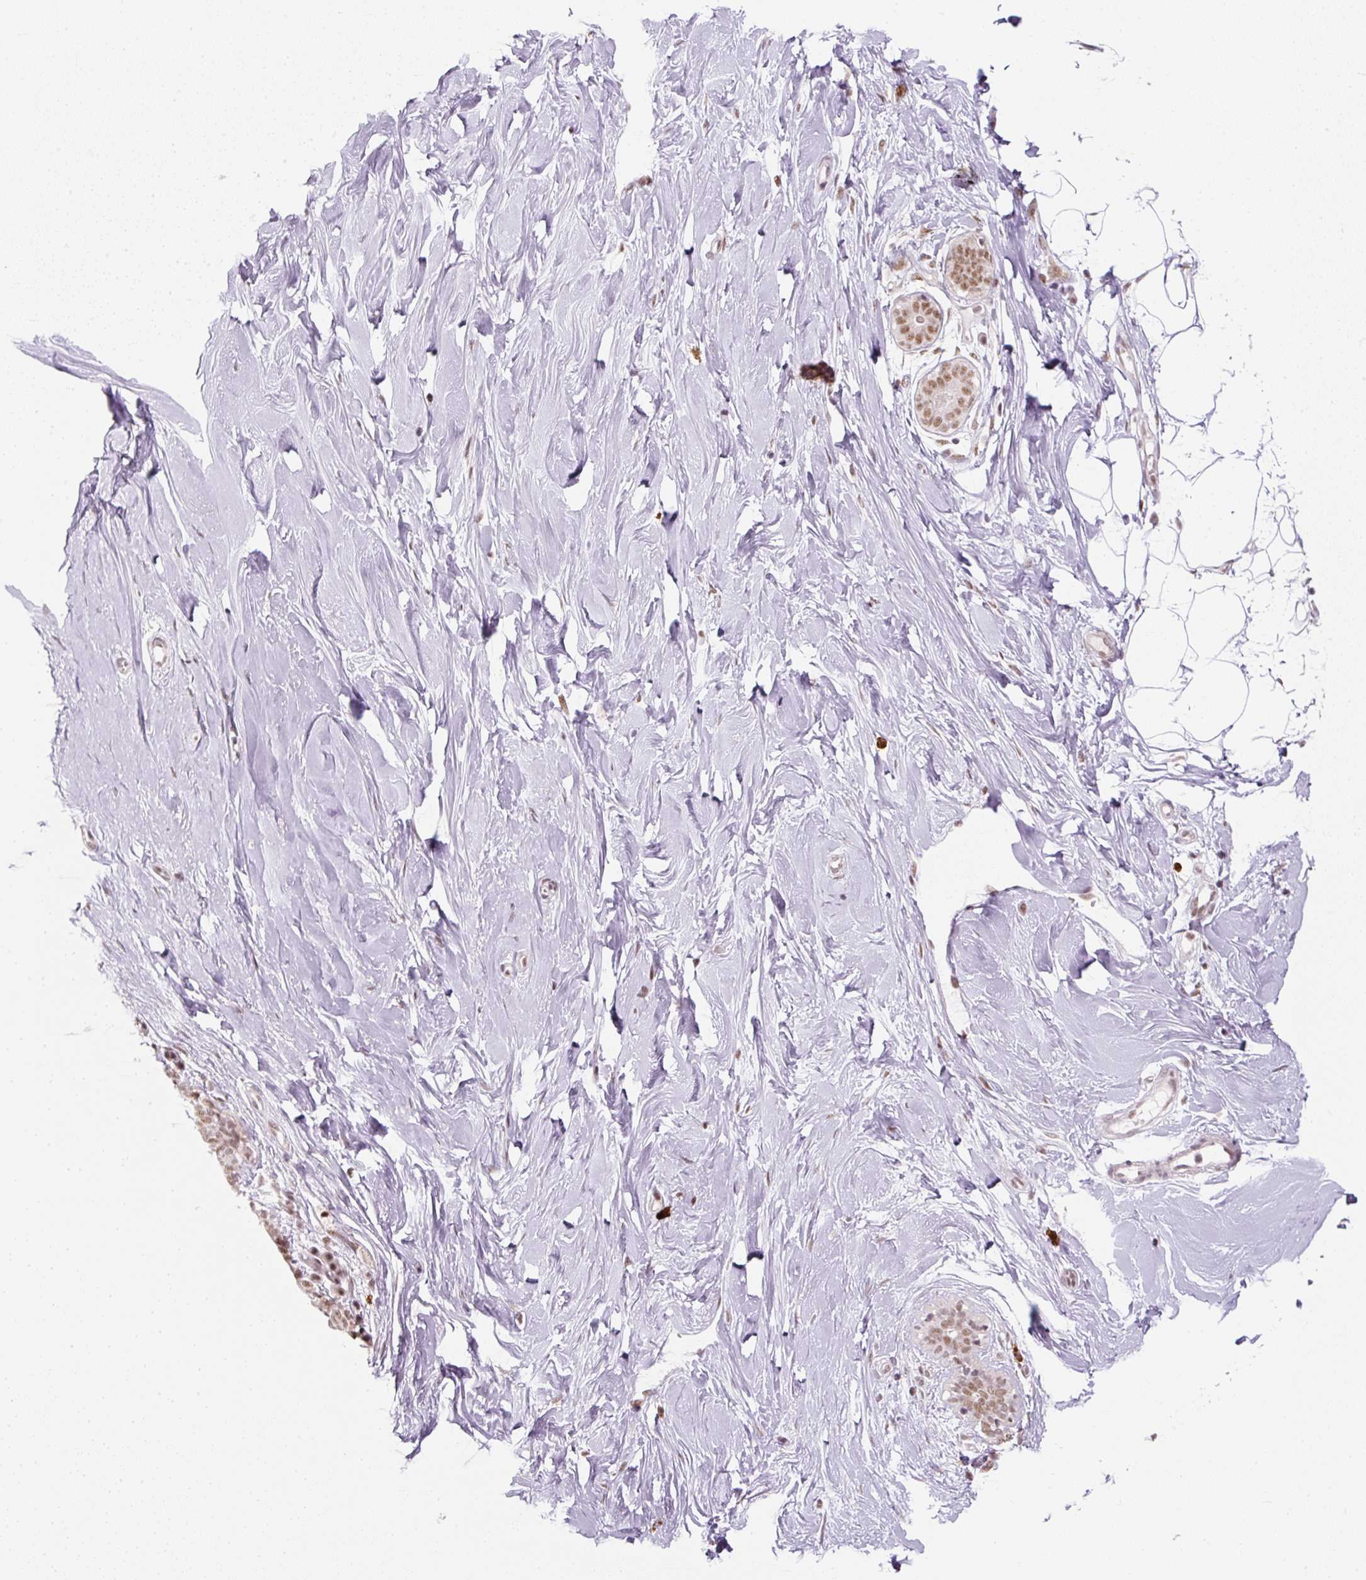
{"staining": {"intensity": "negative", "quantity": "none", "location": "none"}, "tissue": "breast", "cell_type": "Adipocytes", "image_type": "normal", "snomed": [{"axis": "morphology", "description": "Normal tissue, NOS"}, {"axis": "topography", "description": "Breast"}], "caption": "IHC histopathology image of benign human breast stained for a protein (brown), which shows no positivity in adipocytes.", "gene": "U2AF2", "patient": {"sex": "female", "age": 27}}